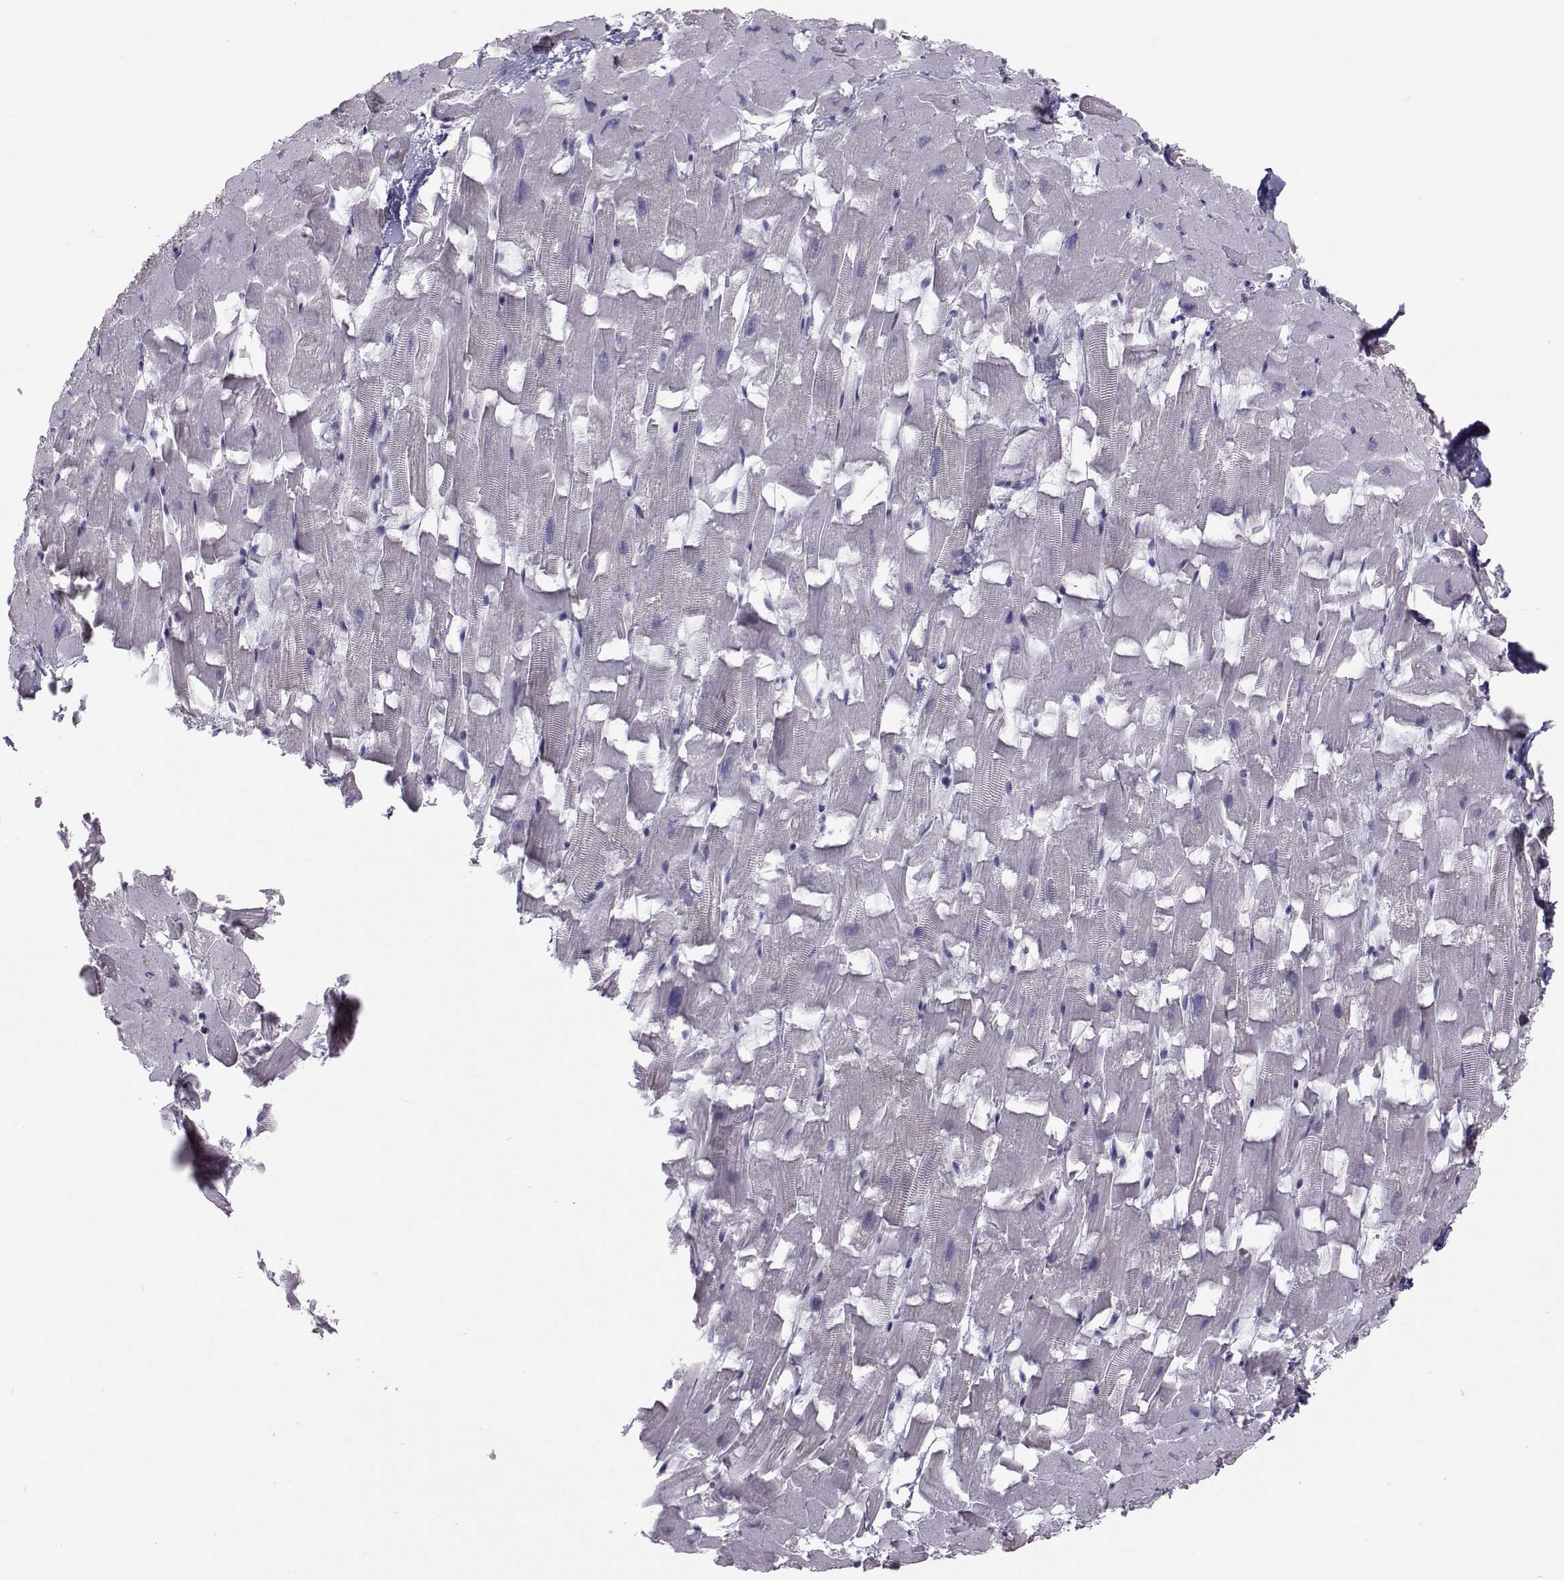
{"staining": {"intensity": "negative", "quantity": "none", "location": "none"}, "tissue": "heart muscle", "cell_type": "Cardiomyocytes", "image_type": "normal", "snomed": [{"axis": "morphology", "description": "Normal tissue, NOS"}, {"axis": "topography", "description": "Heart"}], "caption": "A histopathology image of heart muscle stained for a protein shows no brown staining in cardiomyocytes. (Brightfield microscopy of DAB (3,3'-diaminobenzidine) immunohistochemistry (IHC) at high magnification).", "gene": "GARIN3", "patient": {"sex": "female", "age": 64}}